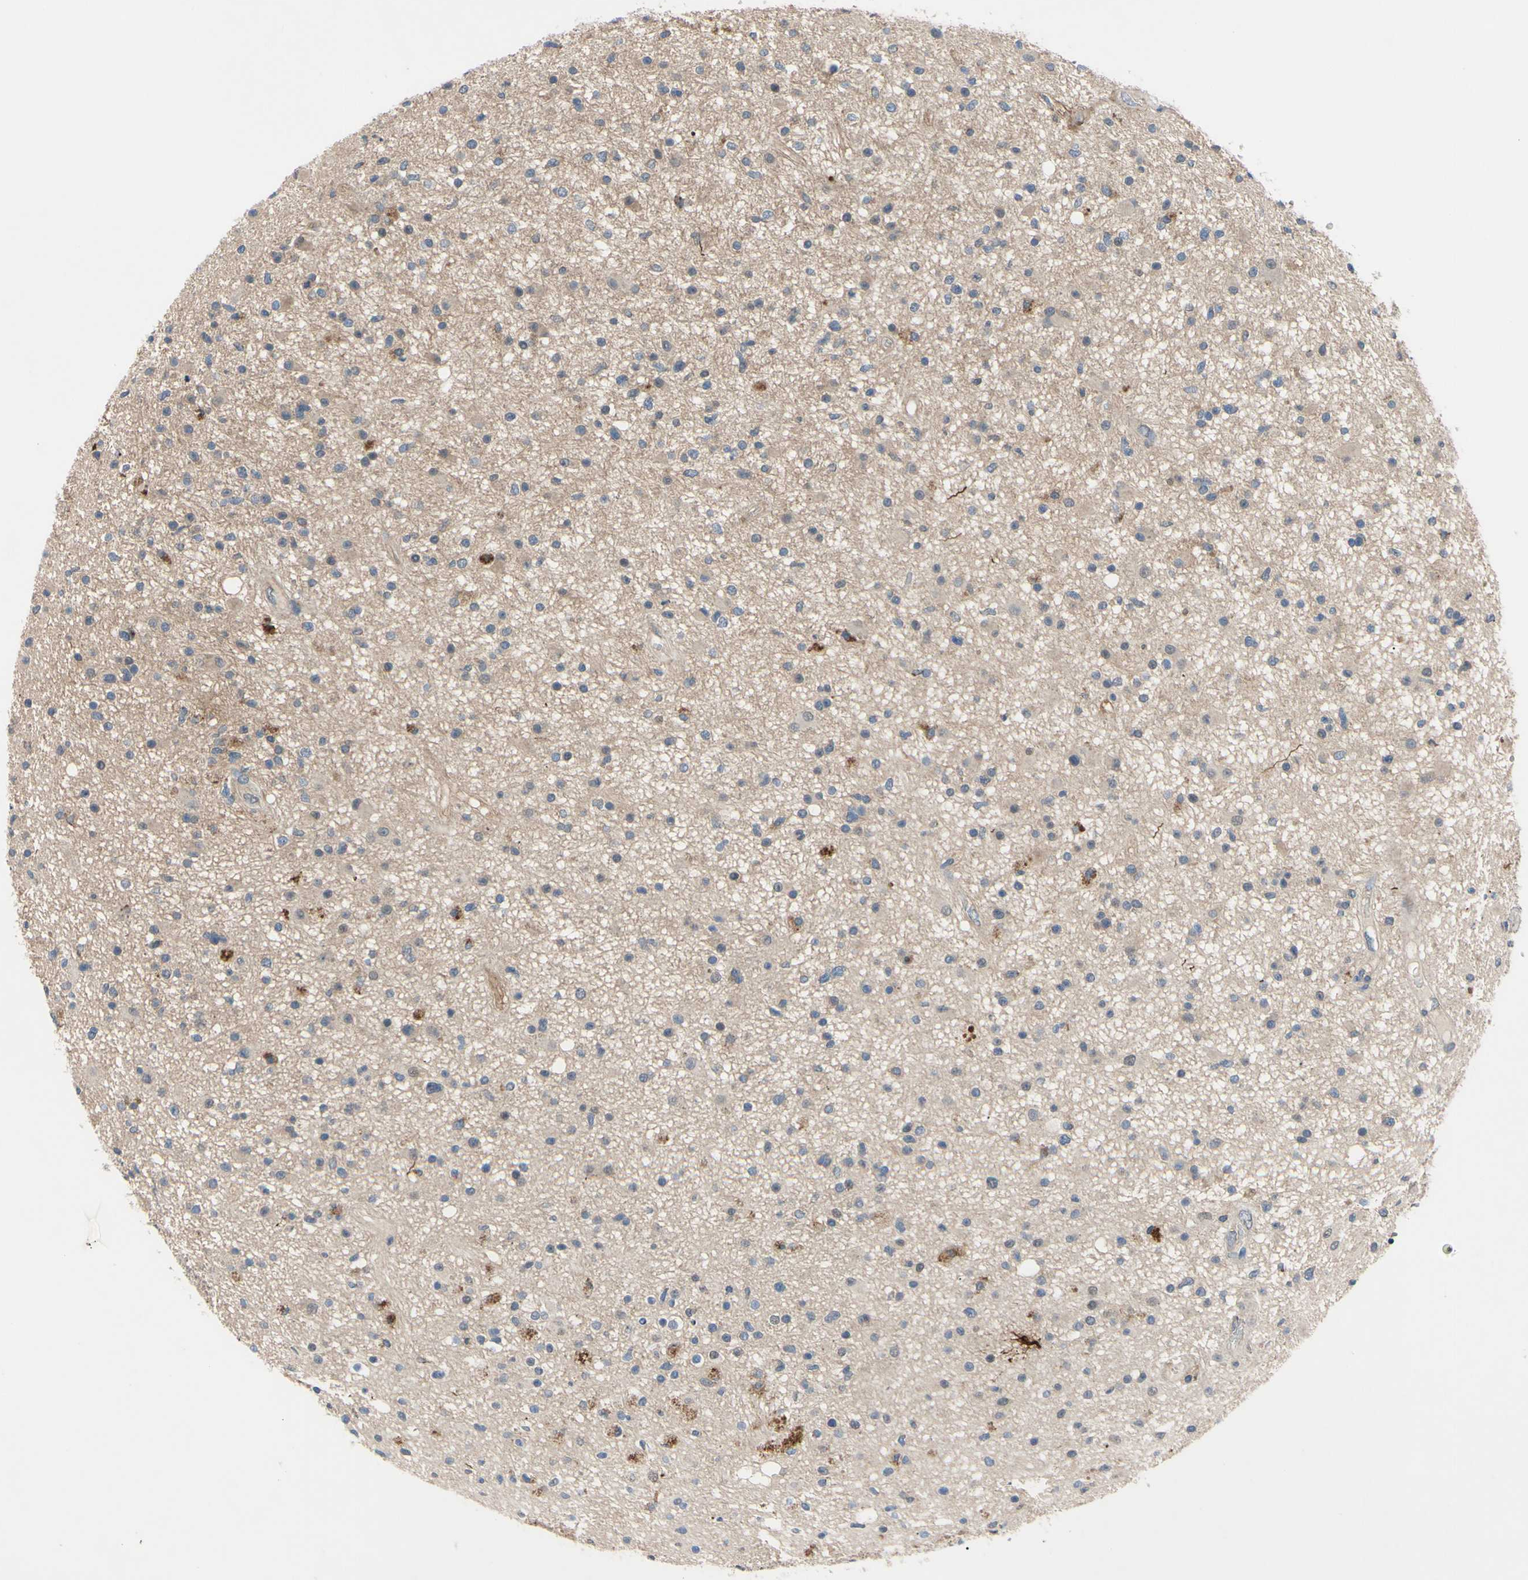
{"staining": {"intensity": "moderate", "quantity": "<25%", "location": "cytoplasmic/membranous"}, "tissue": "glioma", "cell_type": "Tumor cells", "image_type": "cancer", "snomed": [{"axis": "morphology", "description": "Glioma, malignant, High grade"}, {"axis": "topography", "description": "Brain"}], "caption": "Tumor cells reveal low levels of moderate cytoplasmic/membranous expression in approximately <25% of cells in human glioma.", "gene": "HILPDA", "patient": {"sex": "male", "age": 33}}